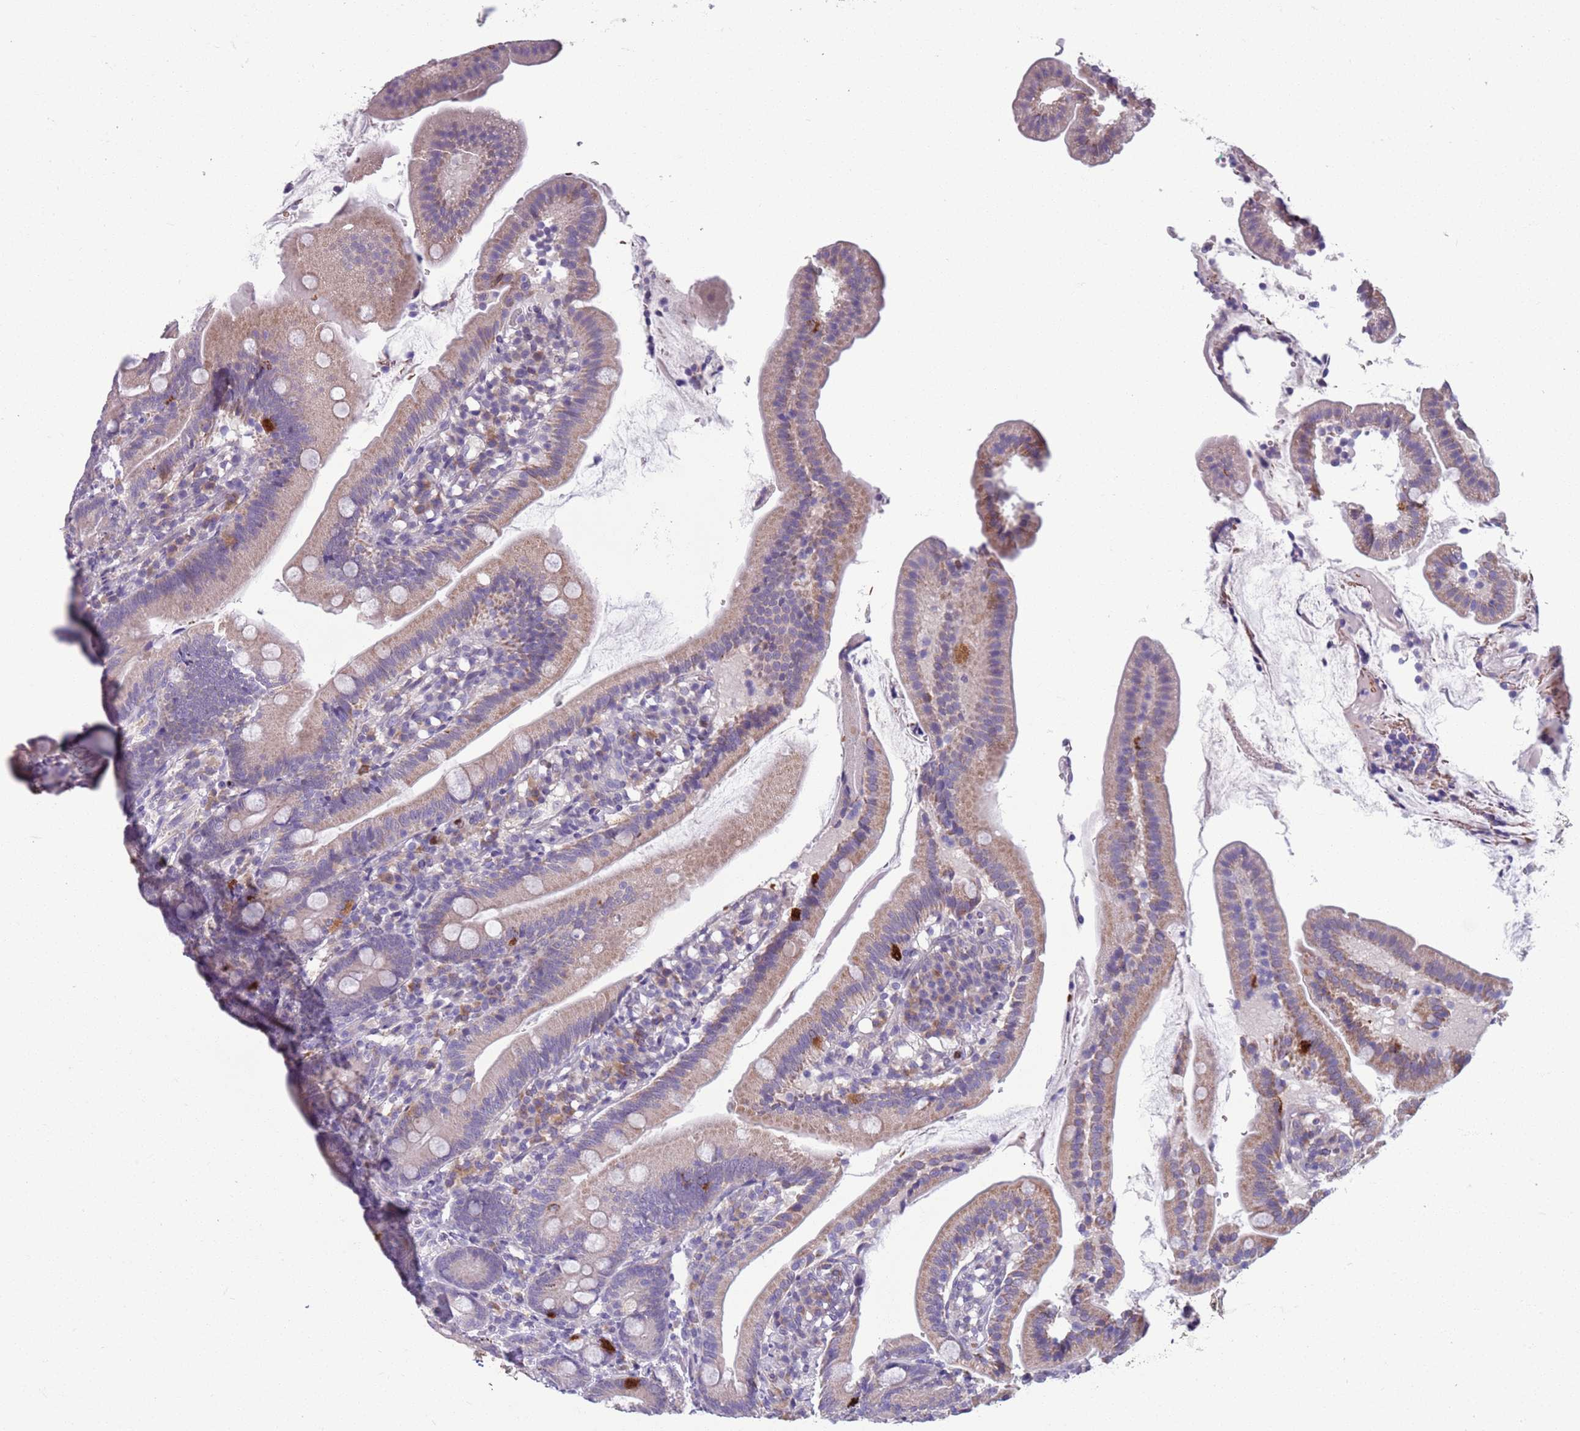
{"staining": {"intensity": "weak", "quantity": "25%-75%", "location": "cytoplasmic/membranous"}, "tissue": "duodenum", "cell_type": "Glandular cells", "image_type": "normal", "snomed": [{"axis": "morphology", "description": "Normal tissue, NOS"}, {"axis": "topography", "description": "Duodenum"}], "caption": "The histopathology image exhibits immunohistochemical staining of unremarkable duodenum. There is weak cytoplasmic/membranous positivity is present in approximately 25%-75% of glandular cells.", "gene": "ADCY7", "patient": {"sex": "female", "age": 67}}